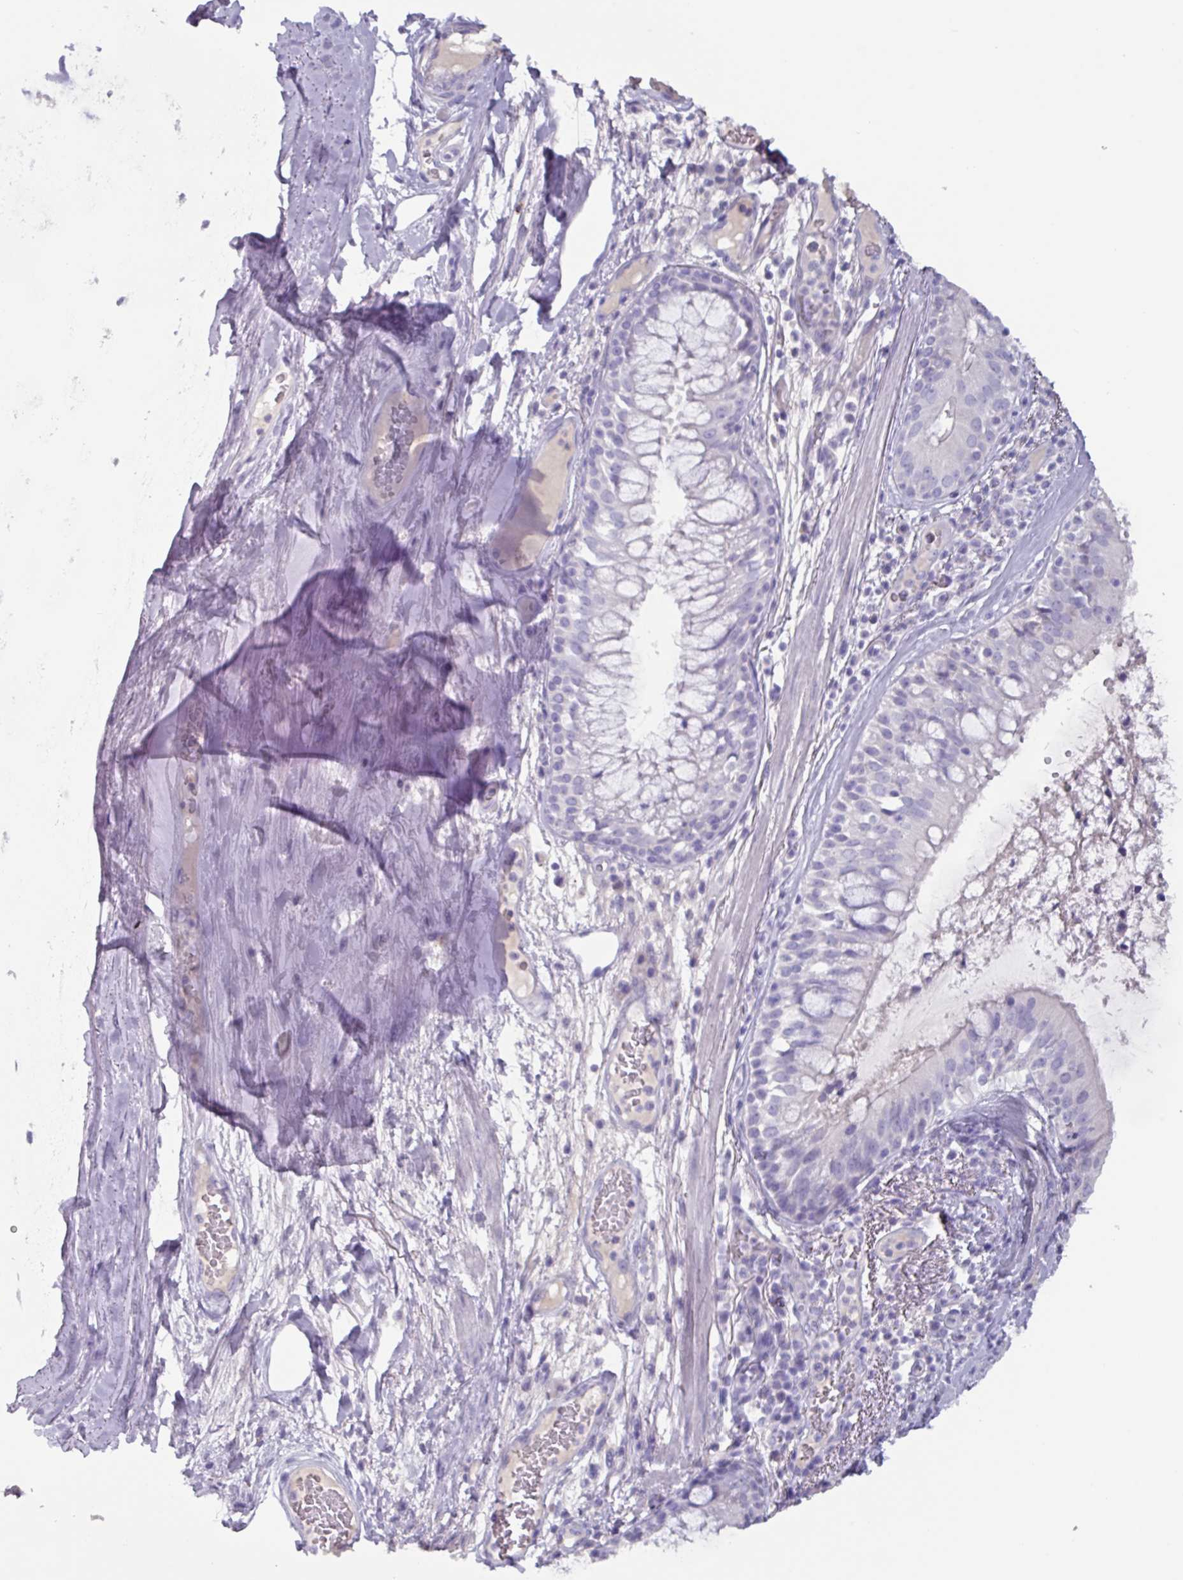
{"staining": {"intensity": "negative", "quantity": "none", "location": "none"}, "tissue": "bronchus", "cell_type": "Respiratory epithelial cells", "image_type": "normal", "snomed": [{"axis": "morphology", "description": "Normal tissue, NOS"}, {"axis": "topography", "description": "Cartilage tissue"}, {"axis": "topography", "description": "Bronchus"}], "caption": "The photomicrograph demonstrates no significant staining in respiratory epithelial cells of bronchus. The staining was performed using DAB to visualize the protein expression in brown, while the nuclei were stained in blue with hematoxylin (Magnification: 20x).", "gene": "OR2T10", "patient": {"sex": "male", "age": 63}}